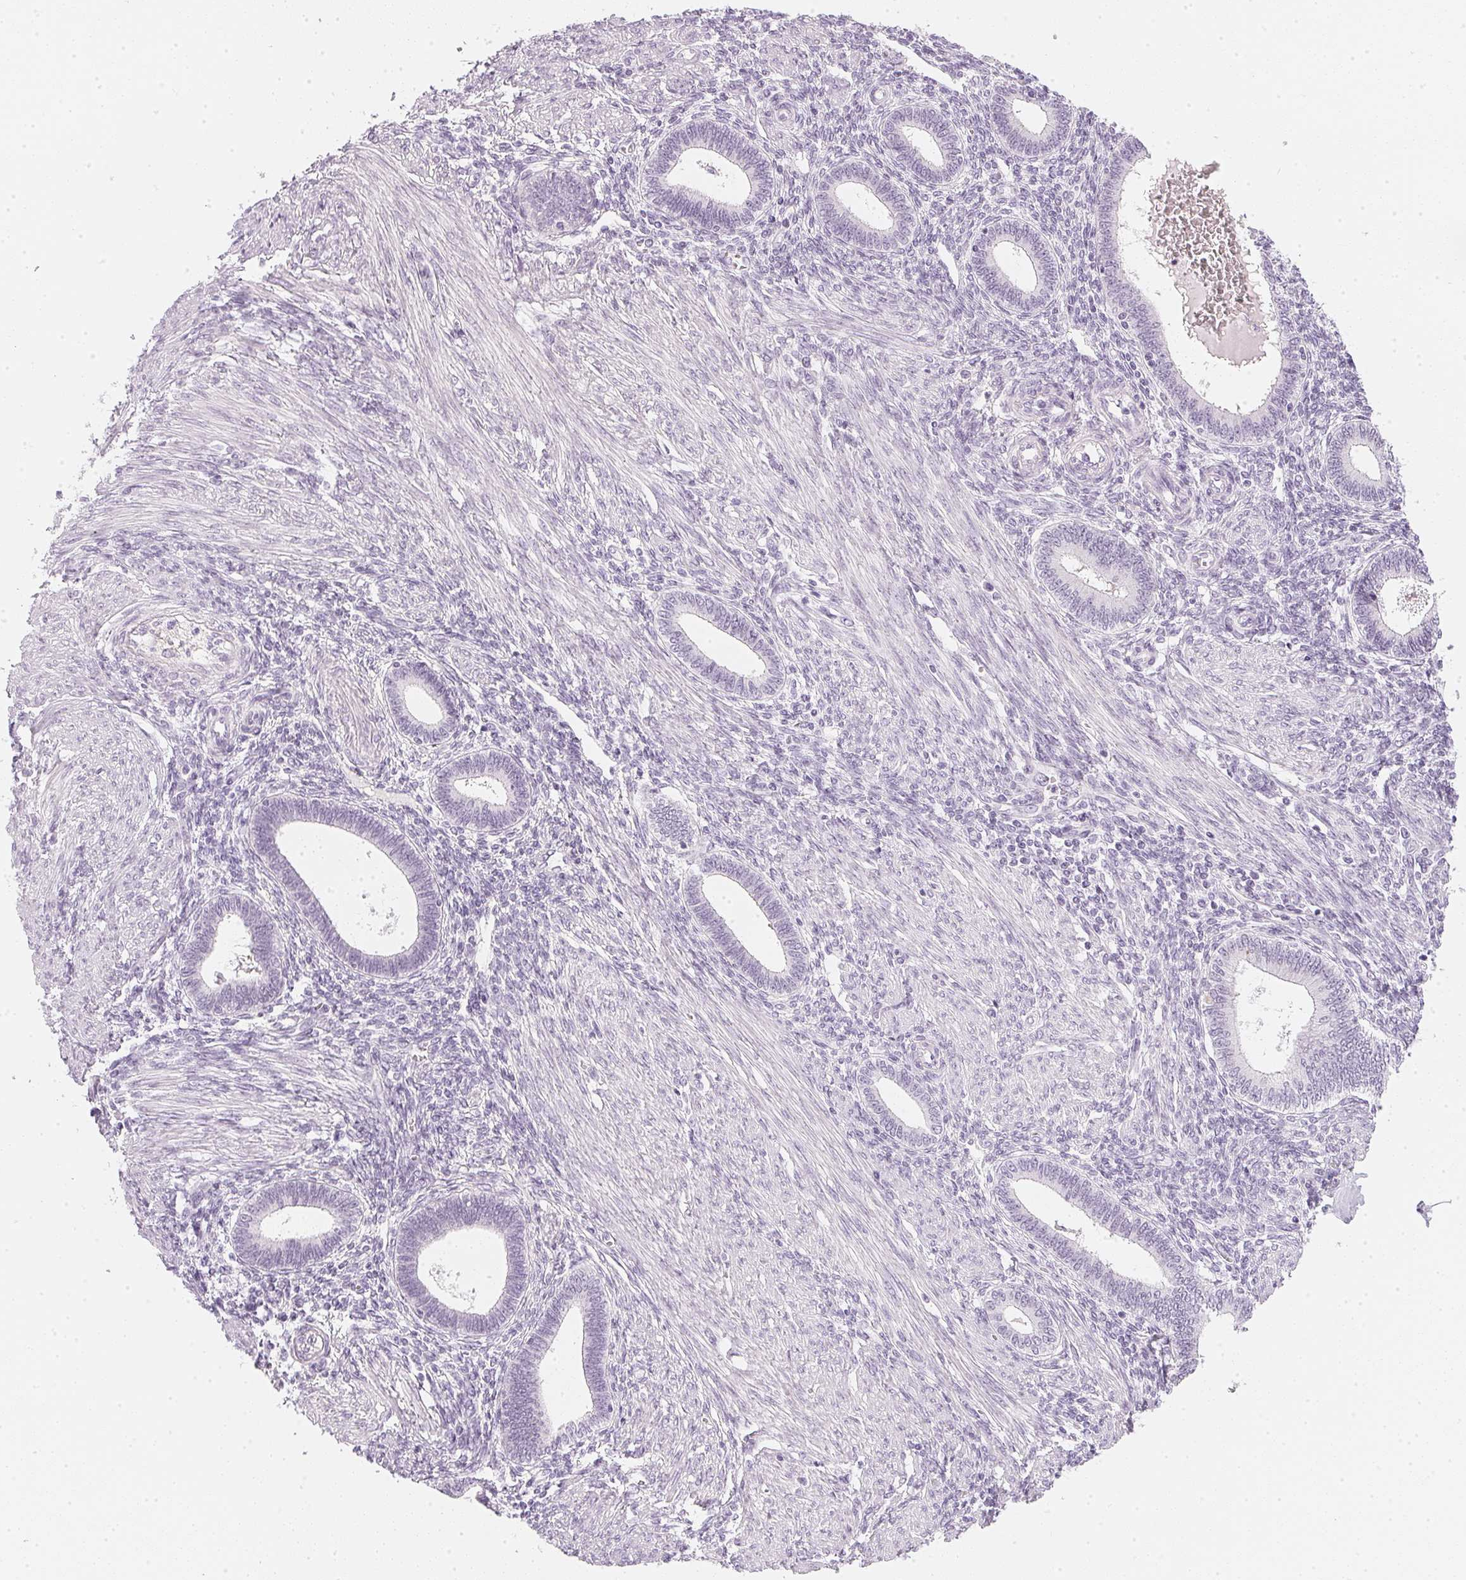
{"staining": {"intensity": "negative", "quantity": "none", "location": "none"}, "tissue": "endometrium", "cell_type": "Cells in endometrial stroma", "image_type": "normal", "snomed": [{"axis": "morphology", "description": "Normal tissue, NOS"}, {"axis": "topography", "description": "Endometrium"}], "caption": "The micrograph exhibits no staining of cells in endometrial stroma in unremarkable endometrium. The staining is performed using DAB brown chromogen with nuclei counter-stained in using hematoxylin.", "gene": "CHST4", "patient": {"sex": "female", "age": 42}}